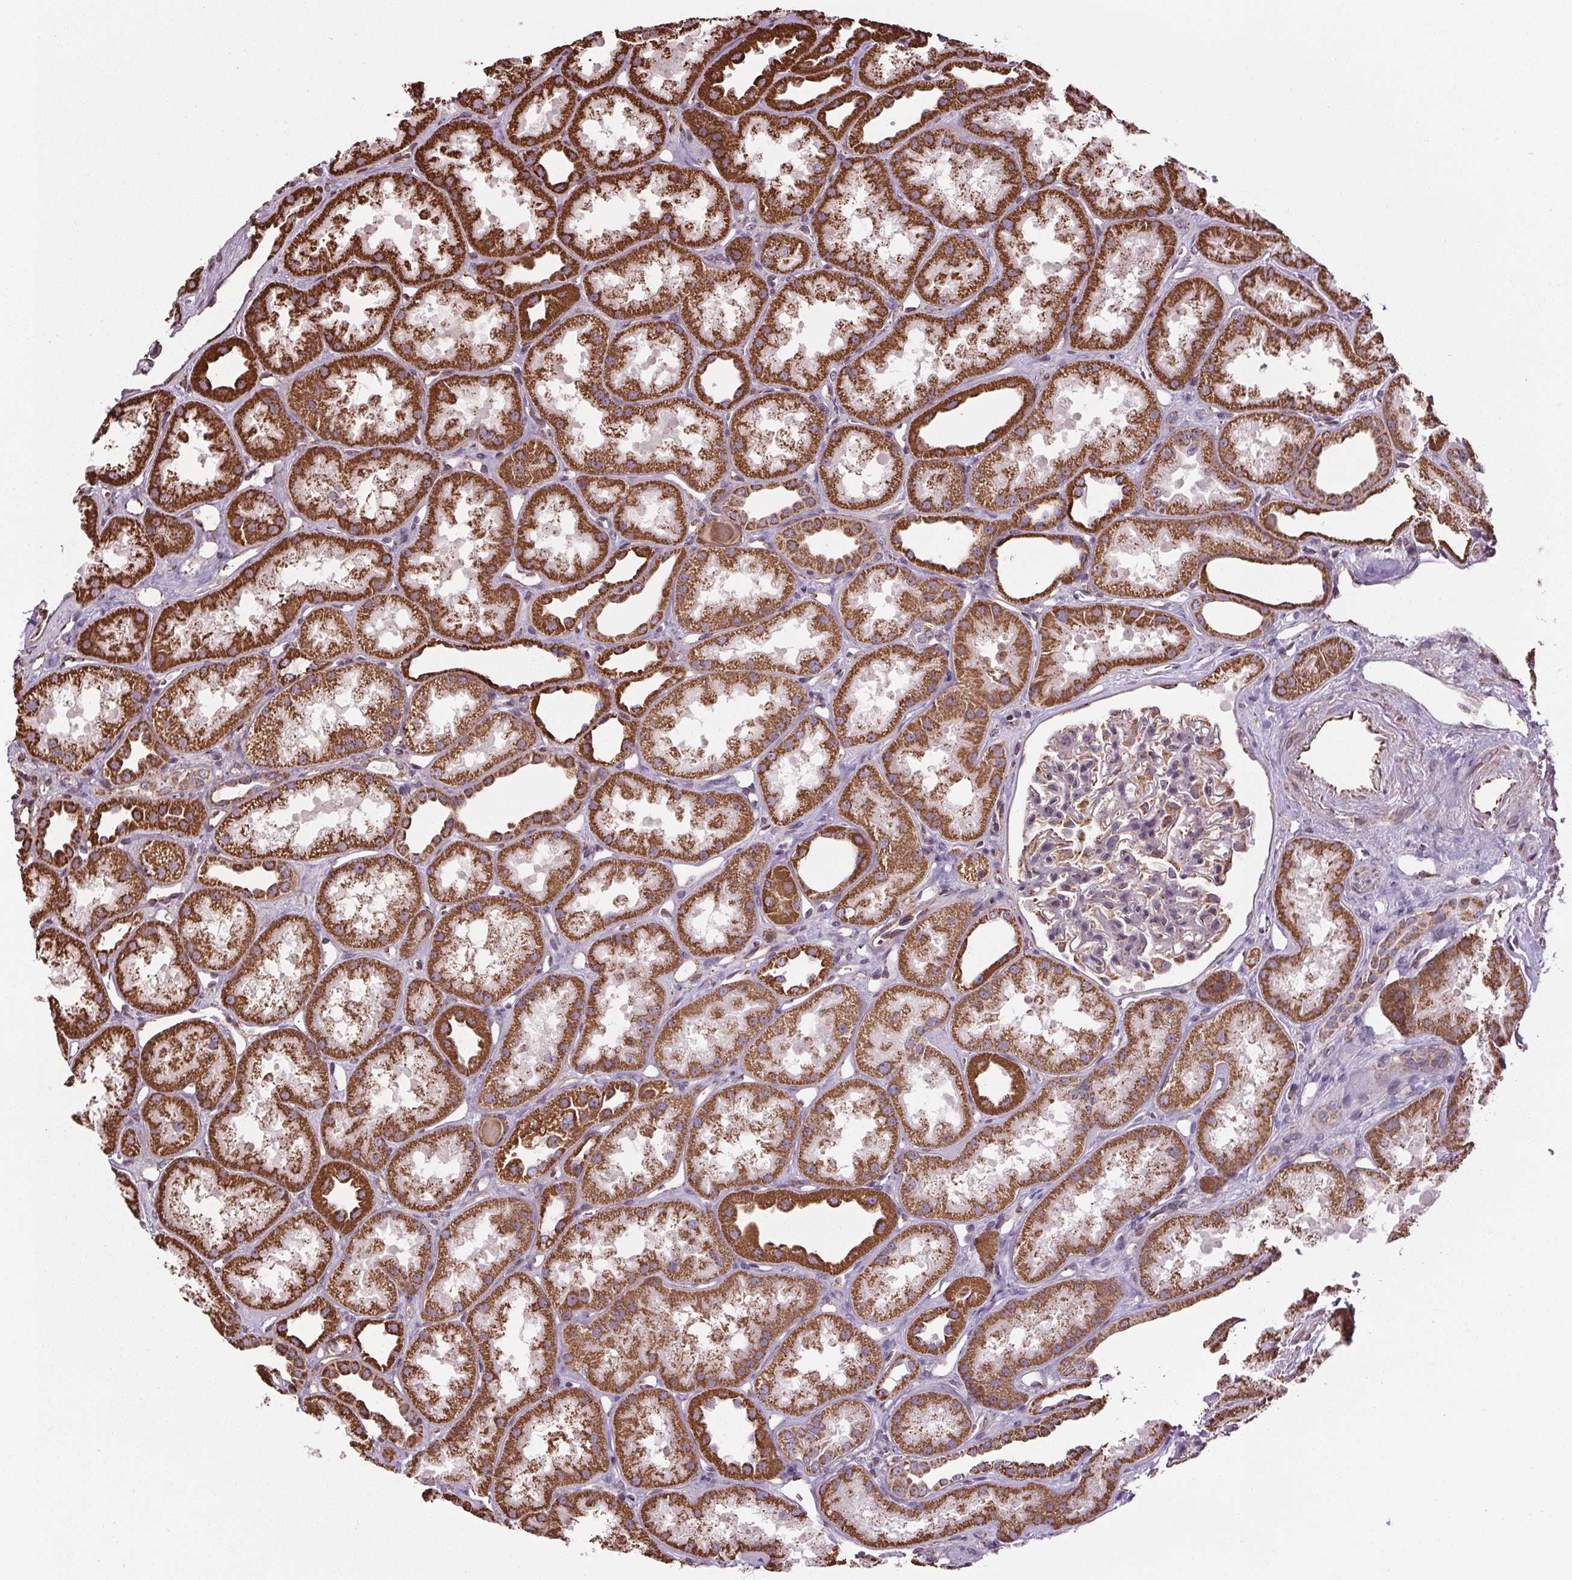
{"staining": {"intensity": "moderate", "quantity": "<25%", "location": "cytoplasmic/membranous"}, "tissue": "kidney", "cell_type": "Cells in glomeruli", "image_type": "normal", "snomed": [{"axis": "morphology", "description": "Normal tissue, NOS"}, {"axis": "topography", "description": "Kidney"}], "caption": "This photomicrograph exhibits normal kidney stained with immunohistochemistry to label a protein in brown. The cytoplasmic/membranous of cells in glomeruli show moderate positivity for the protein. Nuclei are counter-stained blue.", "gene": "ZNF548", "patient": {"sex": "male", "age": 61}}